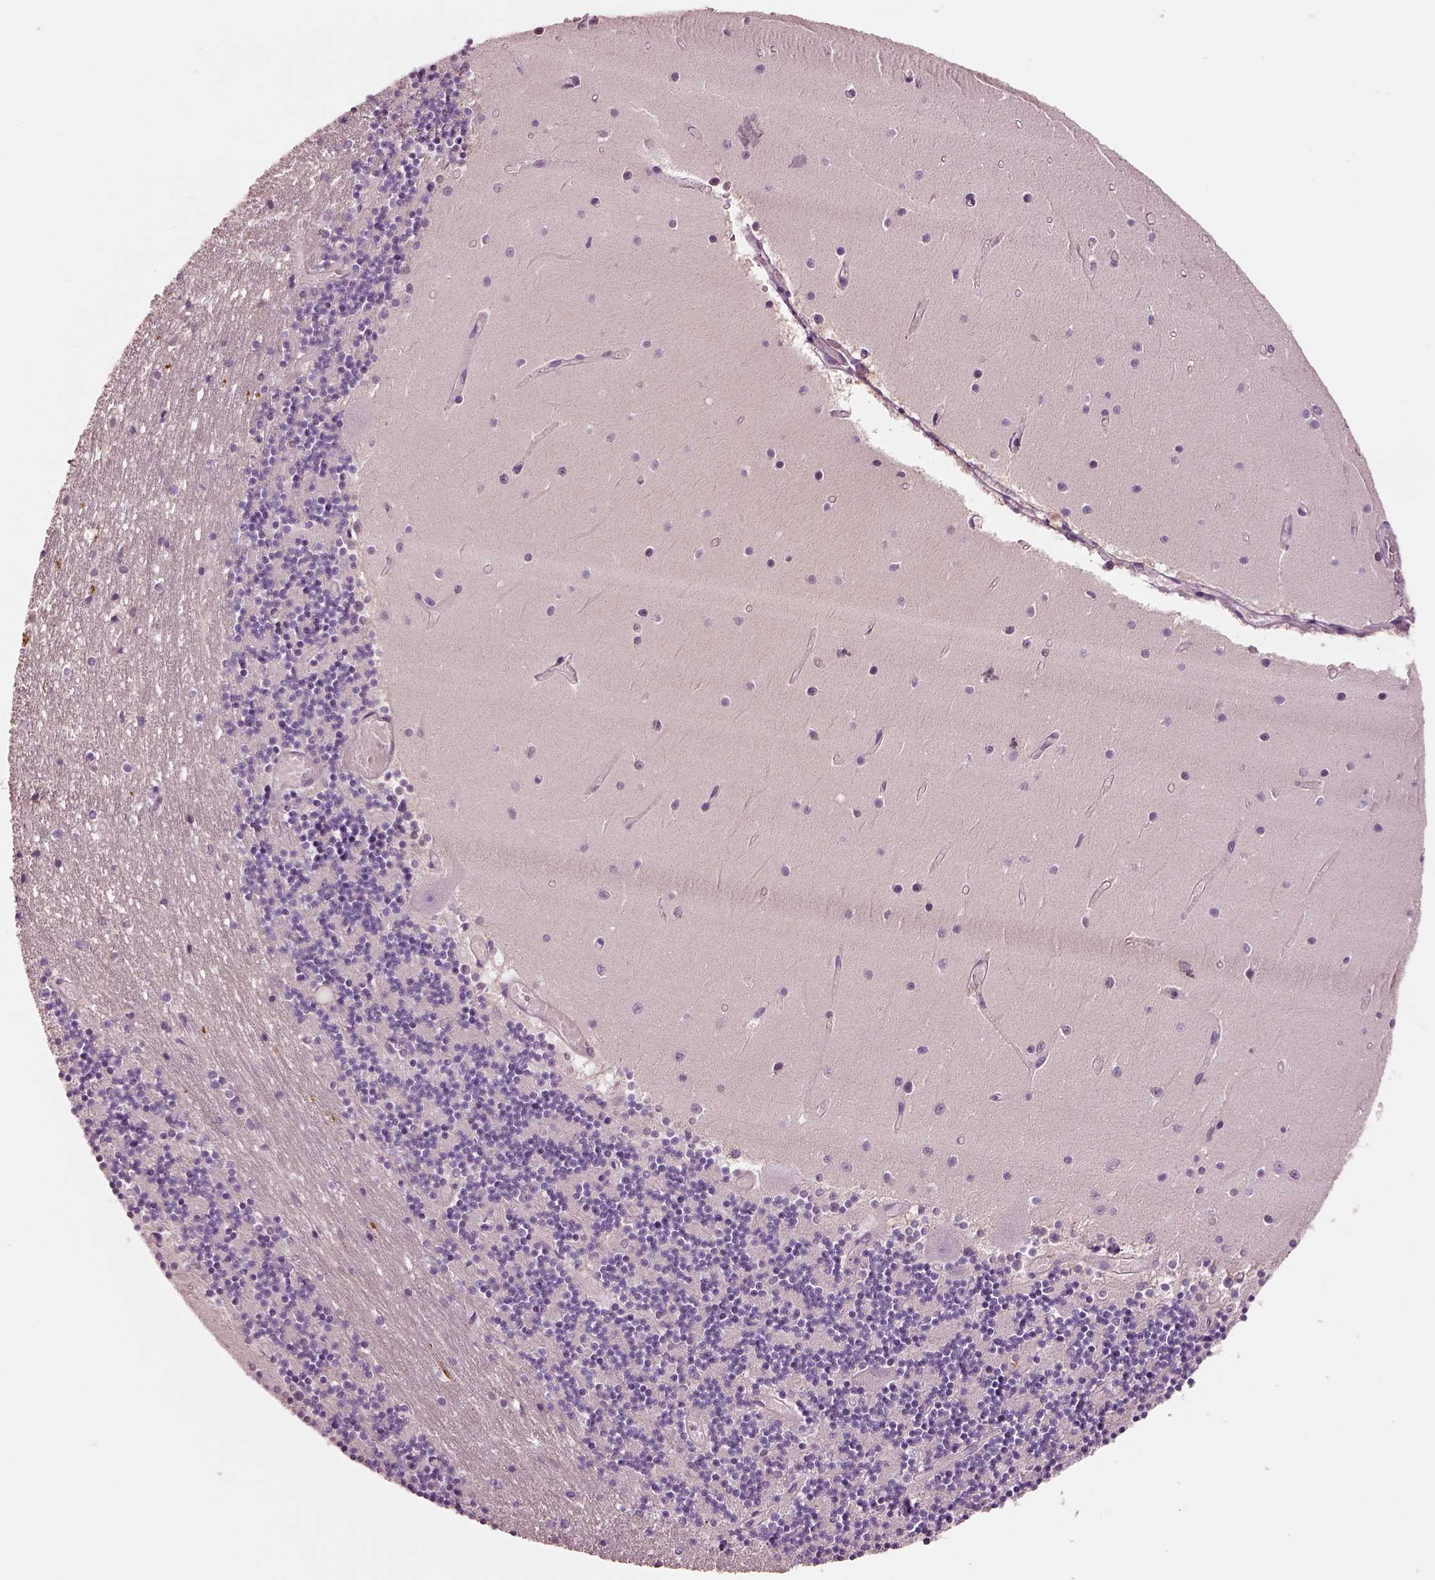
{"staining": {"intensity": "negative", "quantity": "none", "location": "none"}, "tissue": "cerebellum", "cell_type": "Cells in granular layer", "image_type": "normal", "snomed": [{"axis": "morphology", "description": "Normal tissue, NOS"}, {"axis": "topography", "description": "Cerebellum"}], "caption": "Cells in granular layer show no significant protein staining in normal cerebellum. Nuclei are stained in blue.", "gene": "ELSPBP1", "patient": {"sex": "female", "age": 28}}